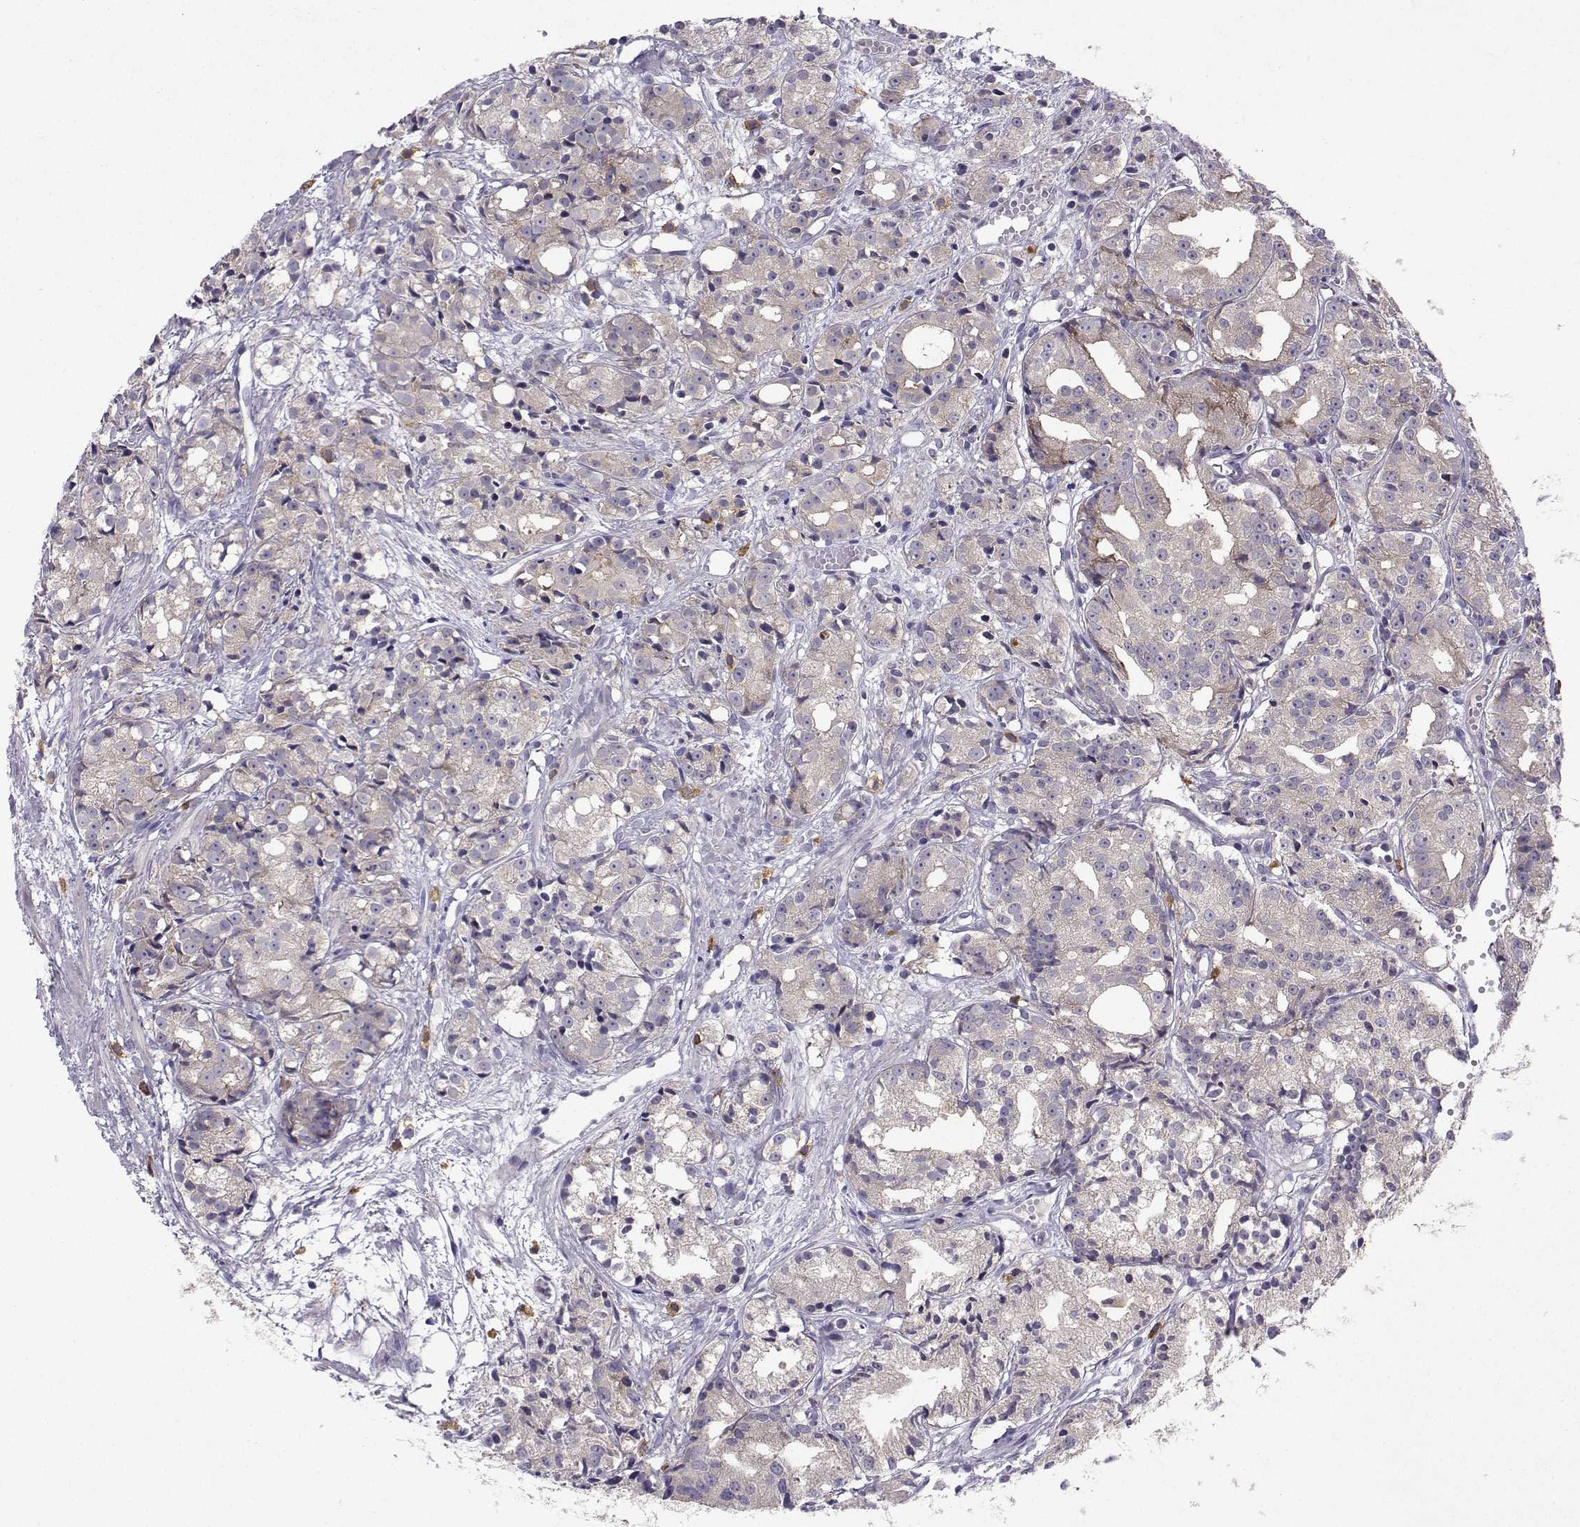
{"staining": {"intensity": "weak", "quantity": "<25%", "location": "cytoplasmic/membranous"}, "tissue": "prostate cancer", "cell_type": "Tumor cells", "image_type": "cancer", "snomed": [{"axis": "morphology", "description": "Adenocarcinoma, Medium grade"}, {"axis": "topography", "description": "Prostate"}], "caption": "High power microscopy photomicrograph of an IHC photomicrograph of prostate adenocarcinoma (medium-grade), revealing no significant staining in tumor cells.", "gene": "STXBP5", "patient": {"sex": "male", "age": 74}}